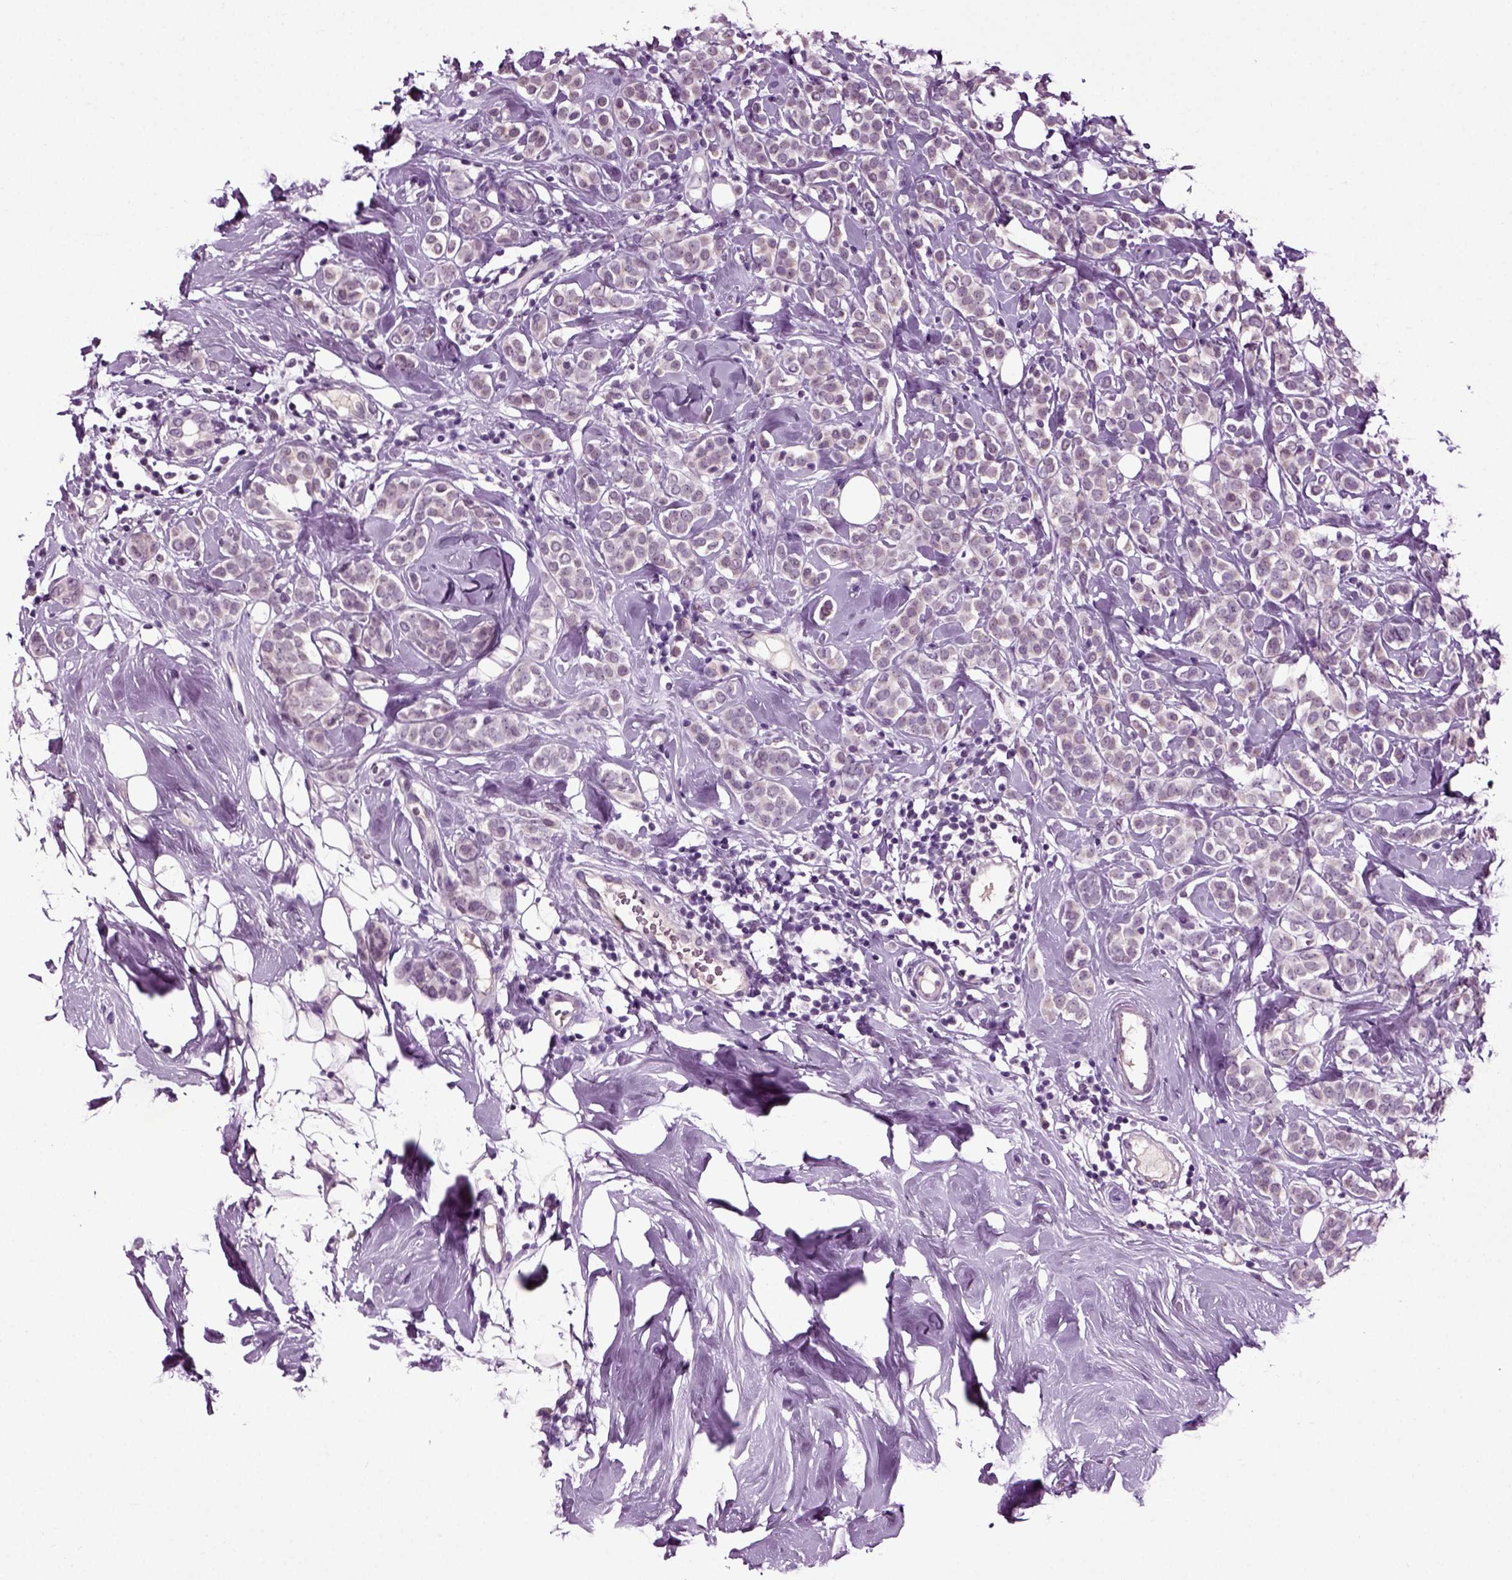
{"staining": {"intensity": "negative", "quantity": "none", "location": "none"}, "tissue": "breast cancer", "cell_type": "Tumor cells", "image_type": "cancer", "snomed": [{"axis": "morphology", "description": "Lobular carcinoma"}, {"axis": "topography", "description": "Breast"}], "caption": "Human lobular carcinoma (breast) stained for a protein using immunohistochemistry (IHC) exhibits no expression in tumor cells.", "gene": "SPATA17", "patient": {"sex": "female", "age": 49}}